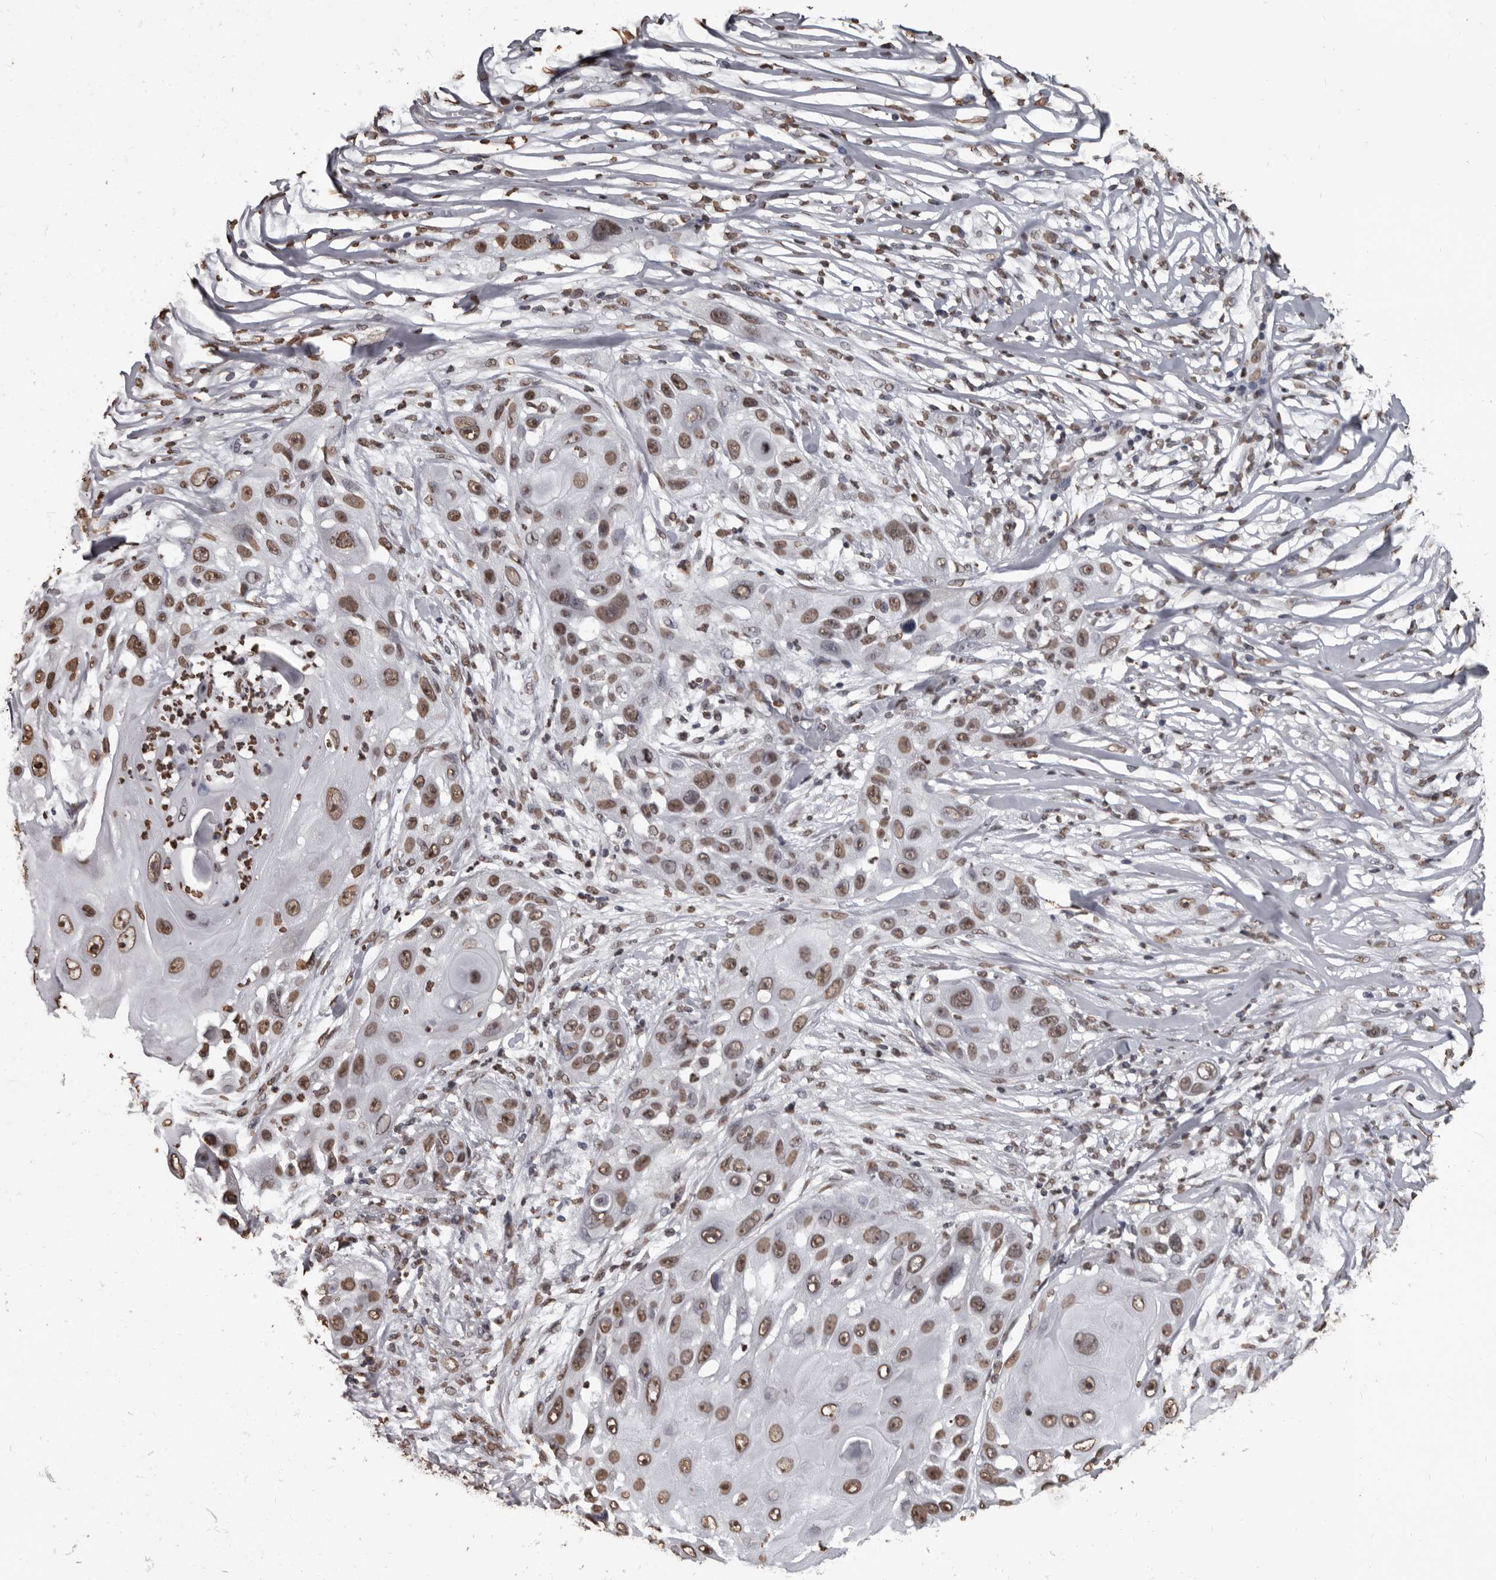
{"staining": {"intensity": "moderate", "quantity": ">75%", "location": "nuclear"}, "tissue": "skin cancer", "cell_type": "Tumor cells", "image_type": "cancer", "snomed": [{"axis": "morphology", "description": "Squamous cell carcinoma, NOS"}, {"axis": "topography", "description": "Skin"}], "caption": "The histopathology image reveals immunohistochemical staining of skin cancer. There is moderate nuclear expression is seen in approximately >75% of tumor cells.", "gene": "AHR", "patient": {"sex": "female", "age": 44}}